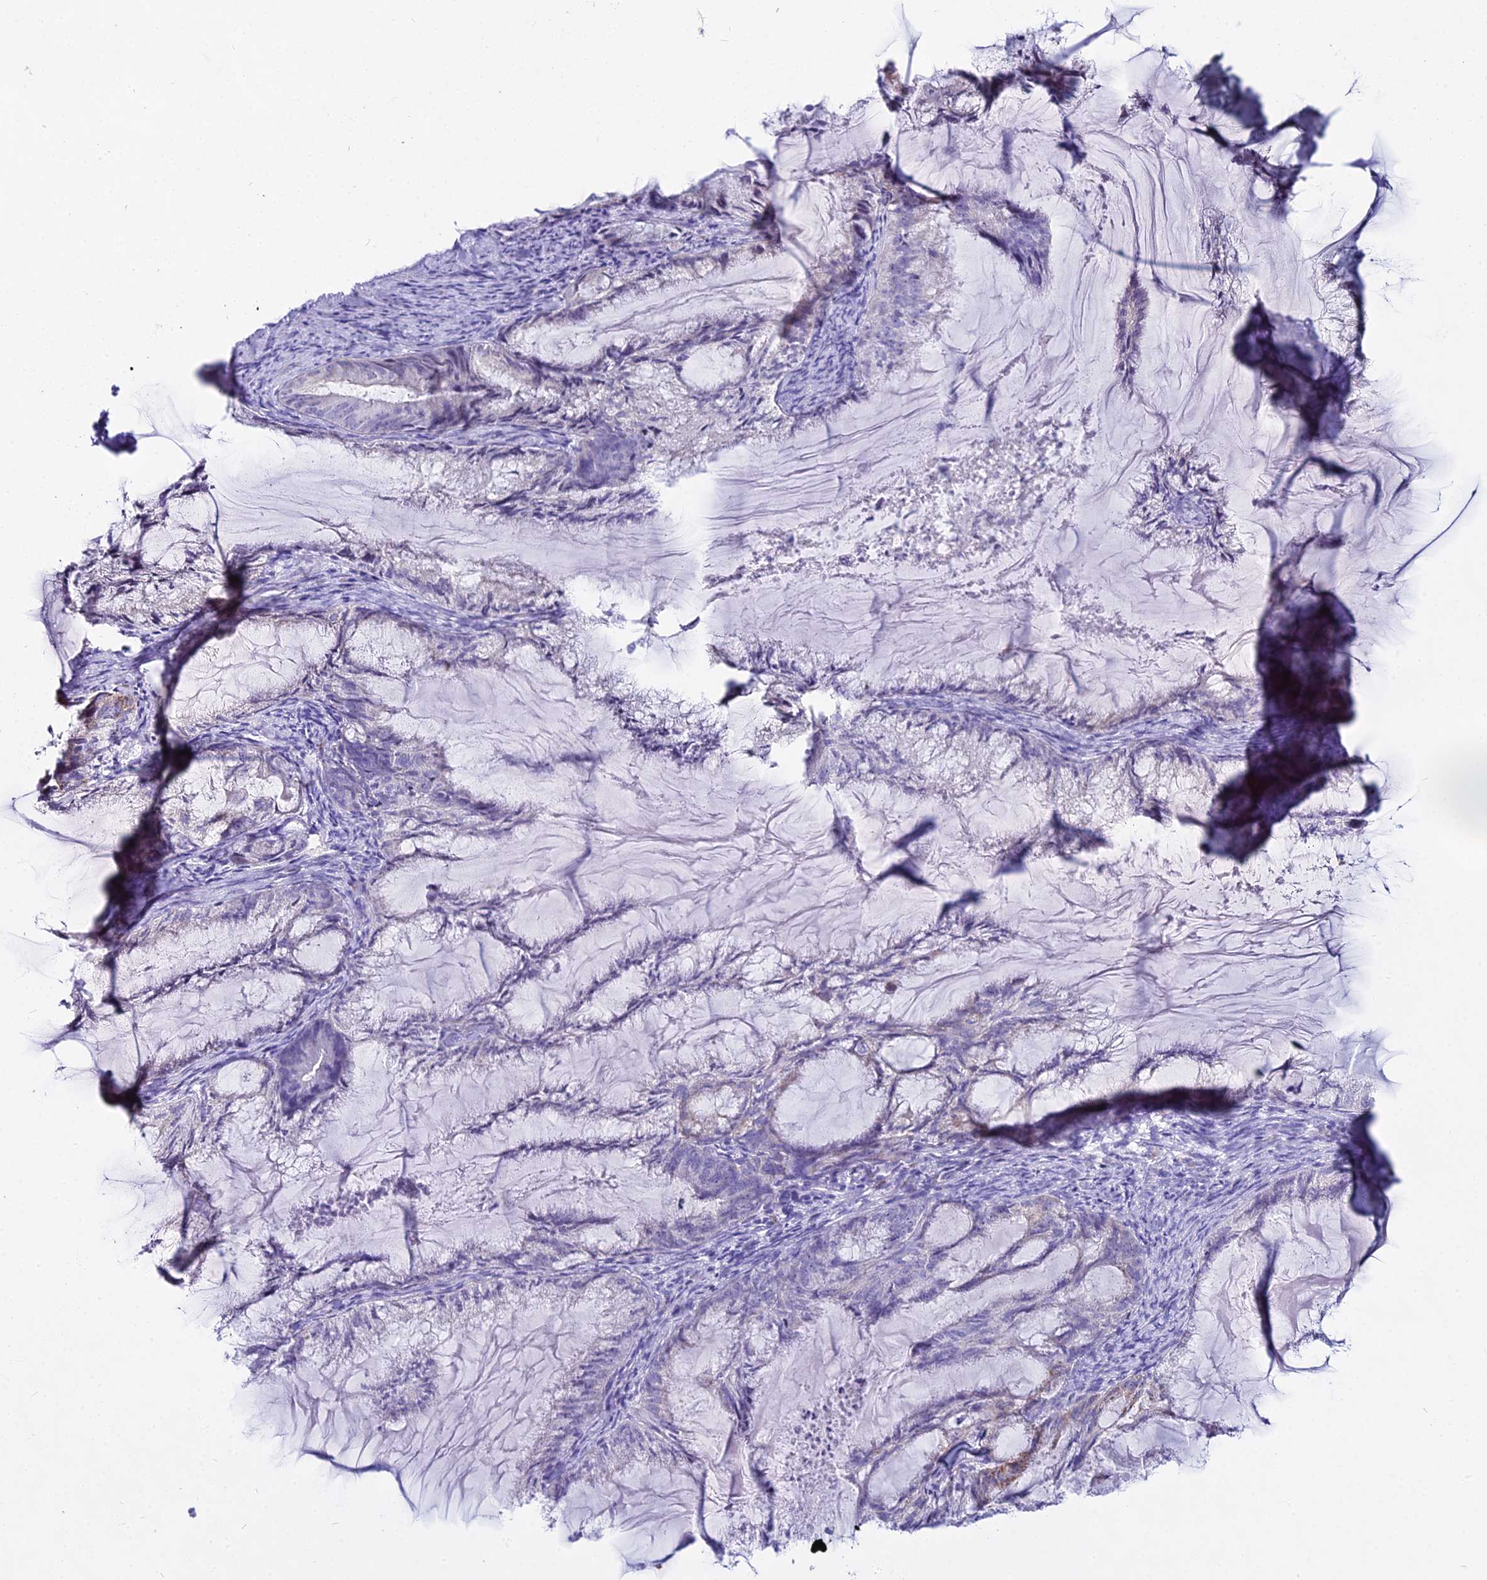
{"staining": {"intensity": "negative", "quantity": "none", "location": "none"}, "tissue": "endometrial cancer", "cell_type": "Tumor cells", "image_type": "cancer", "snomed": [{"axis": "morphology", "description": "Adenocarcinoma, NOS"}, {"axis": "topography", "description": "Endometrium"}], "caption": "IHC image of neoplastic tissue: endometrial cancer stained with DAB displays no significant protein expression in tumor cells.", "gene": "CGB2", "patient": {"sex": "female", "age": 86}}